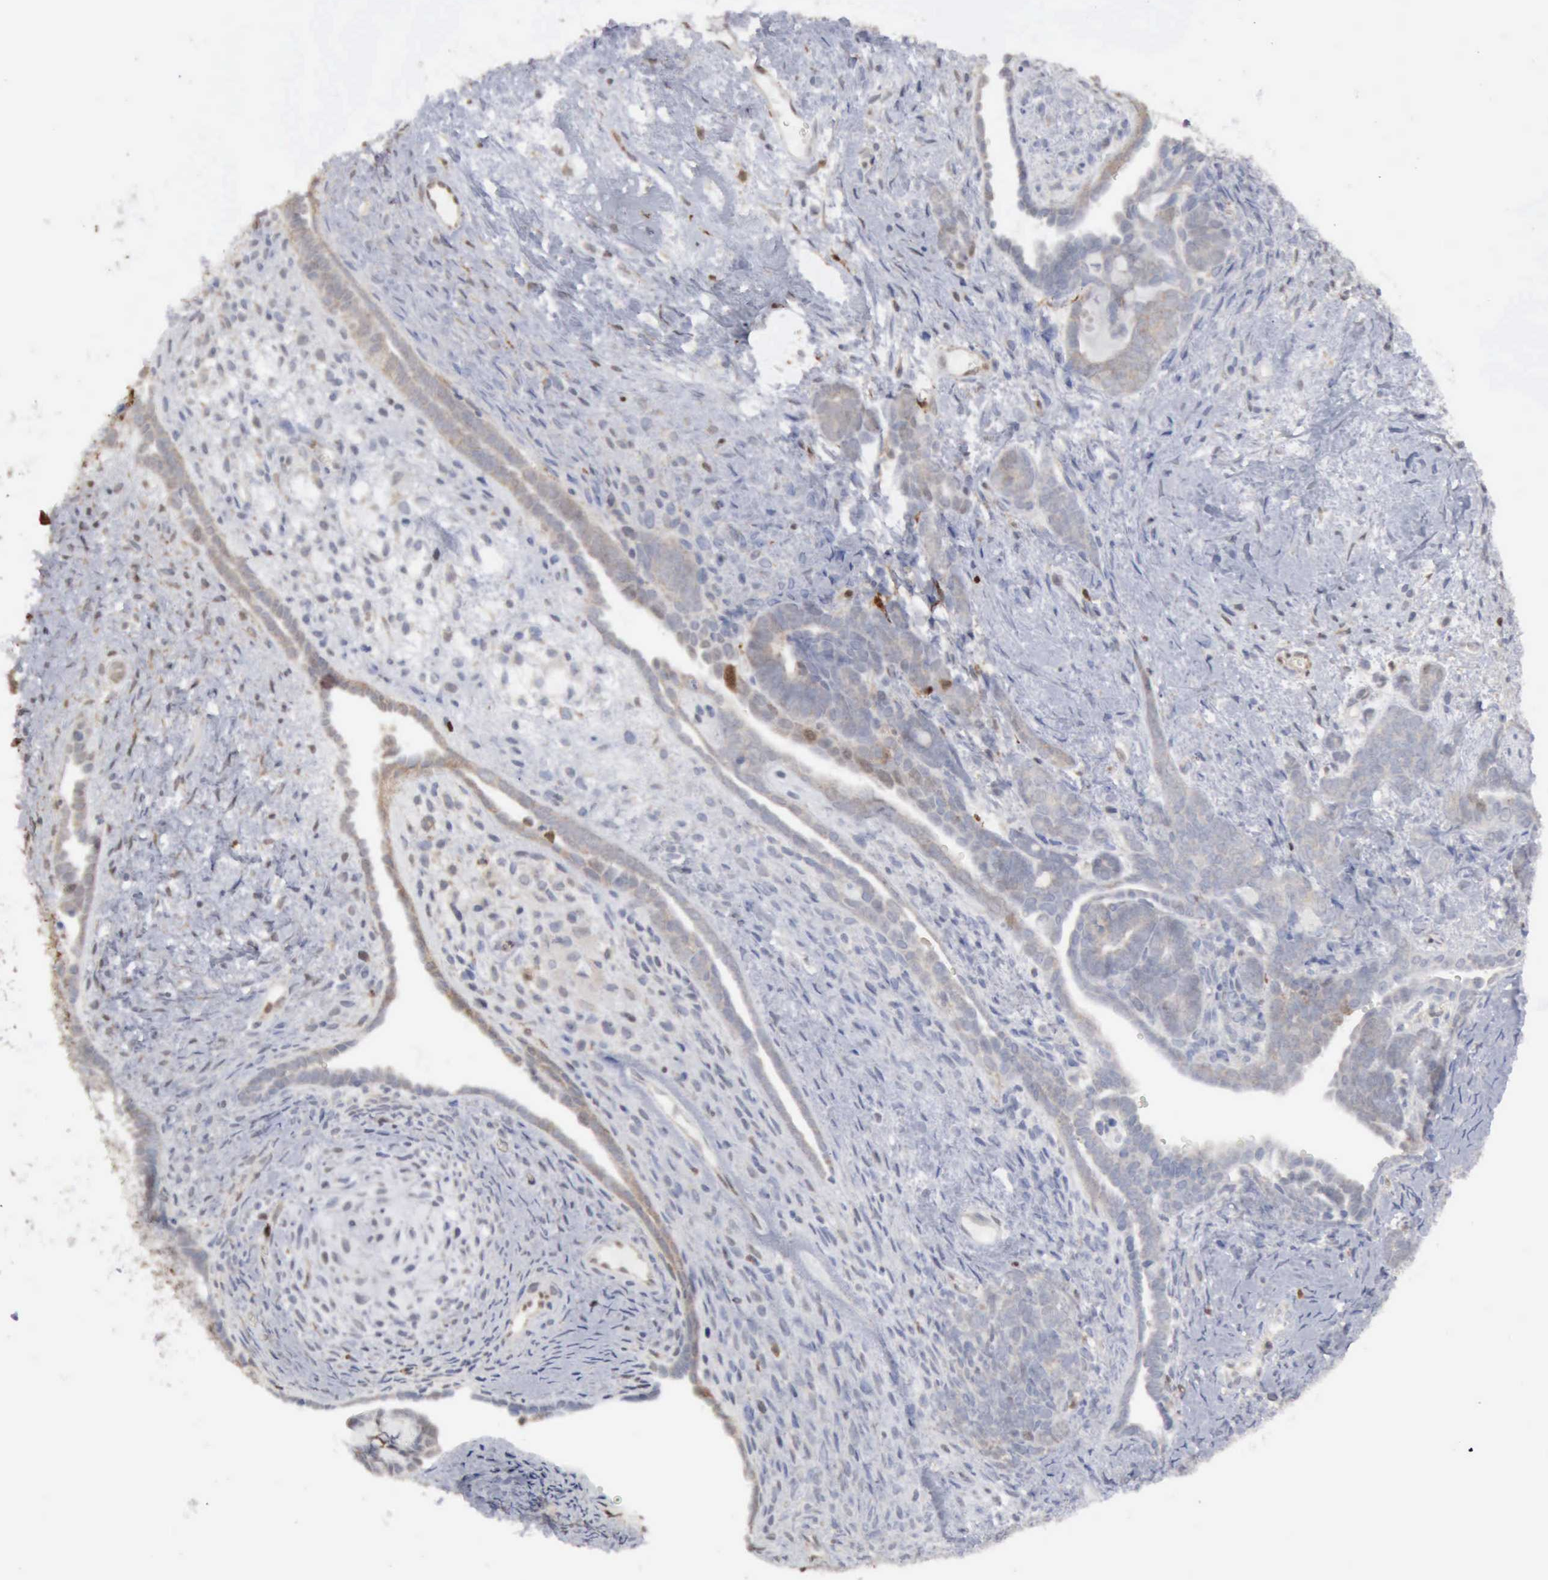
{"staining": {"intensity": "weak", "quantity": "<25%", "location": "cytoplasmic/membranous"}, "tissue": "endometrial cancer", "cell_type": "Tumor cells", "image_type": "cancer", "snomed": [{"axis": "morphology", "description": "Neoplasm, malignant, NOS"}, {"axis": "topography", "description": "Endometrium"}], "caption": "High power microscopy photomicrograph of an immunohistochemistry micrograph of endometrial cancer, revealing no significant expression in tumor cells.", "gene": "STAT1", "patient": {"sex": "female", "age": 74}}